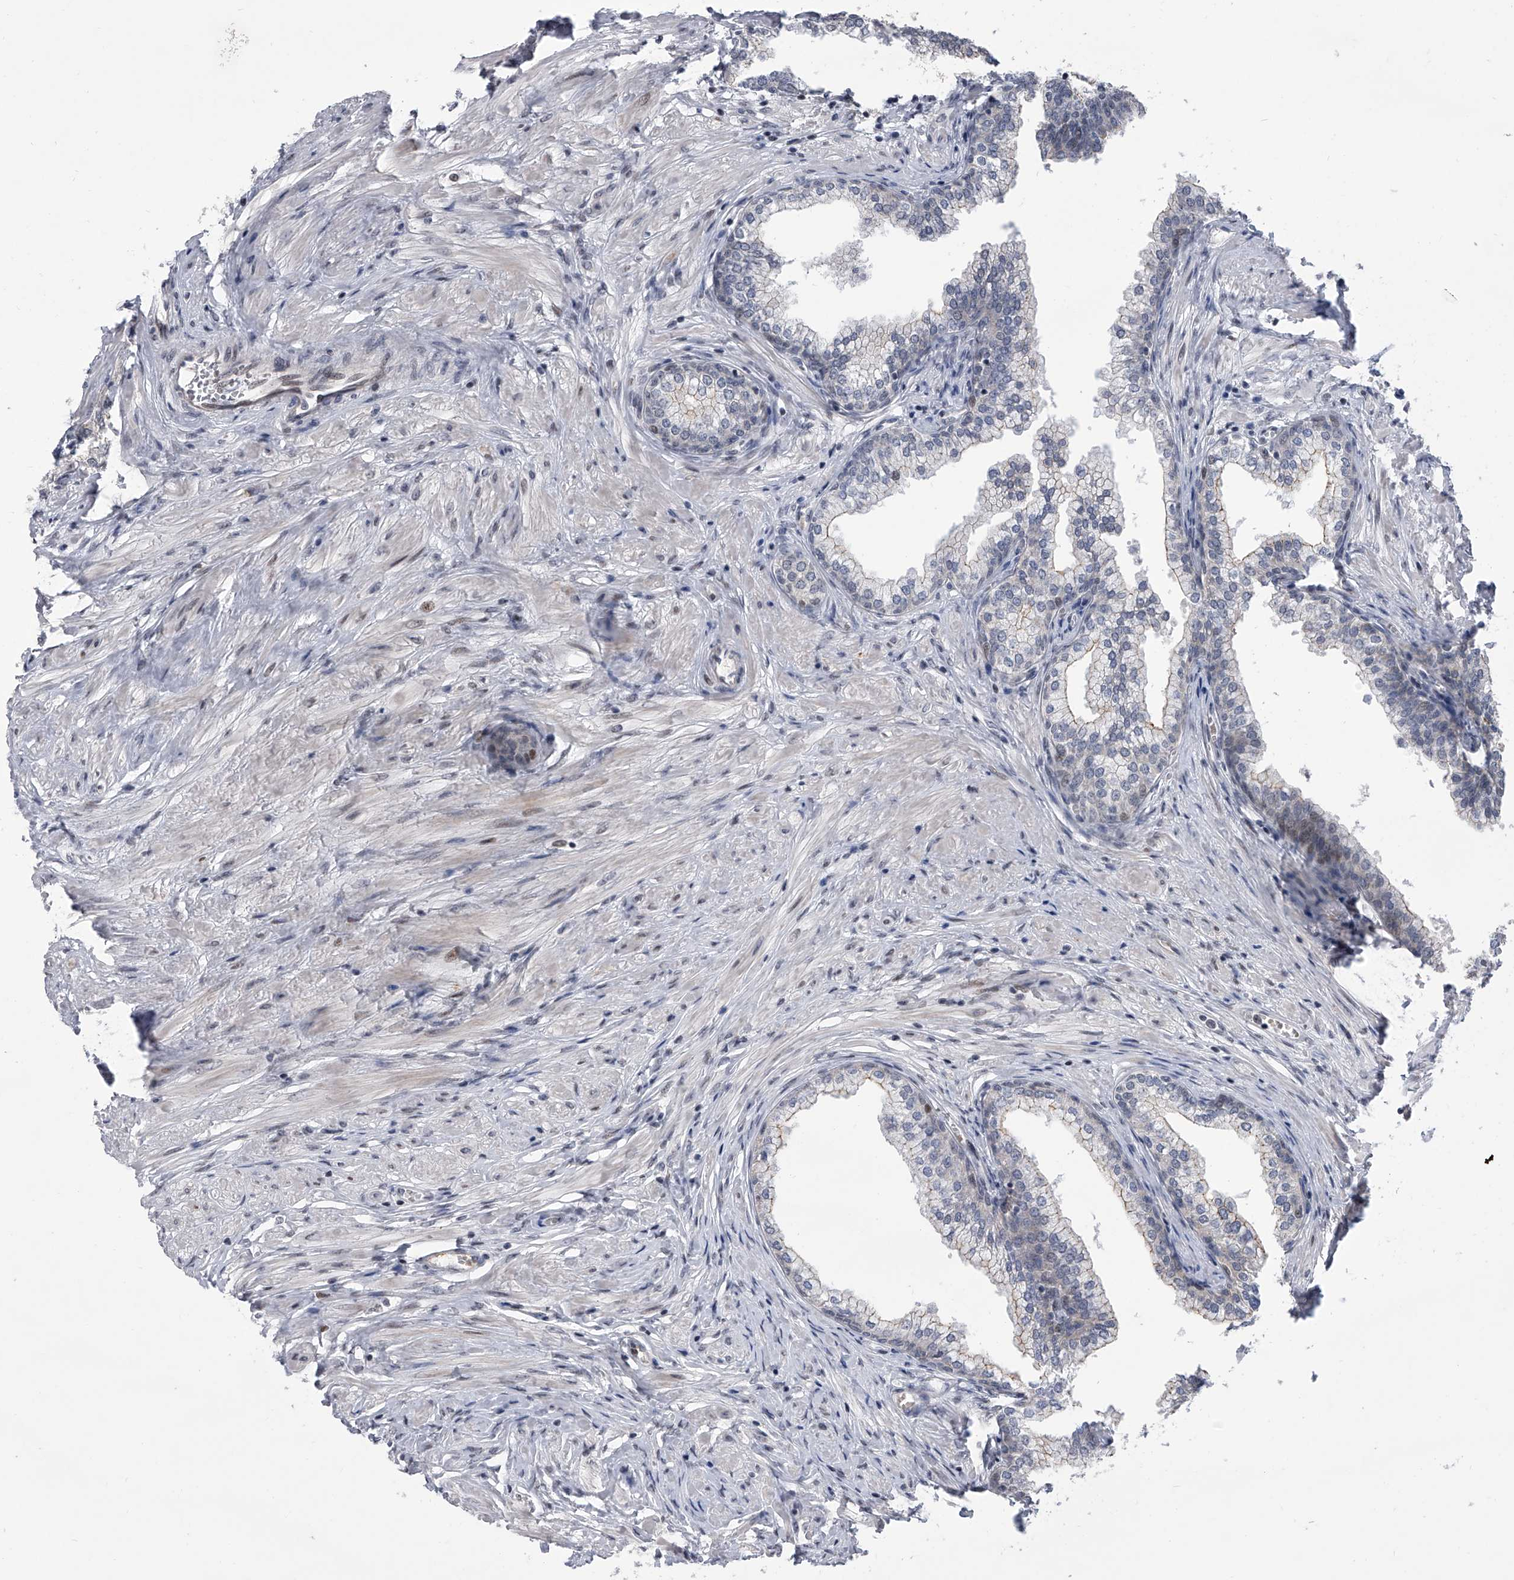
{"staining": {"intensity": "weak", "quantity": "25%-75%", "location": "cytoplasmic/membranous,nuclear"}, "tissue": "prostate", "cell_type": "Glandular cells", "image_type": "normal", "snomed": [{"axis": "morphology", "description": "Normal tissue, NOS"}, {"axis": "morphology", "description": "Urothelial carcinoma, Low grade"}, {"axis": "topography", "description": "Urinary bladder"}, {"axis": "topography", "description": "Prostate"}], "caption": "A brown stain shows weak cytoplasmic/membranous,nuclear expression of a protein in glandular cells of unremarkable prostate. Using DAB (3,3'-diaminobenzidine) (brown) and hematoxylin (blue) stains, captured at high magnification using brightfield microscopy.", "gene": "ZNF426", "patient": {"sex": "male", "age": 60}}